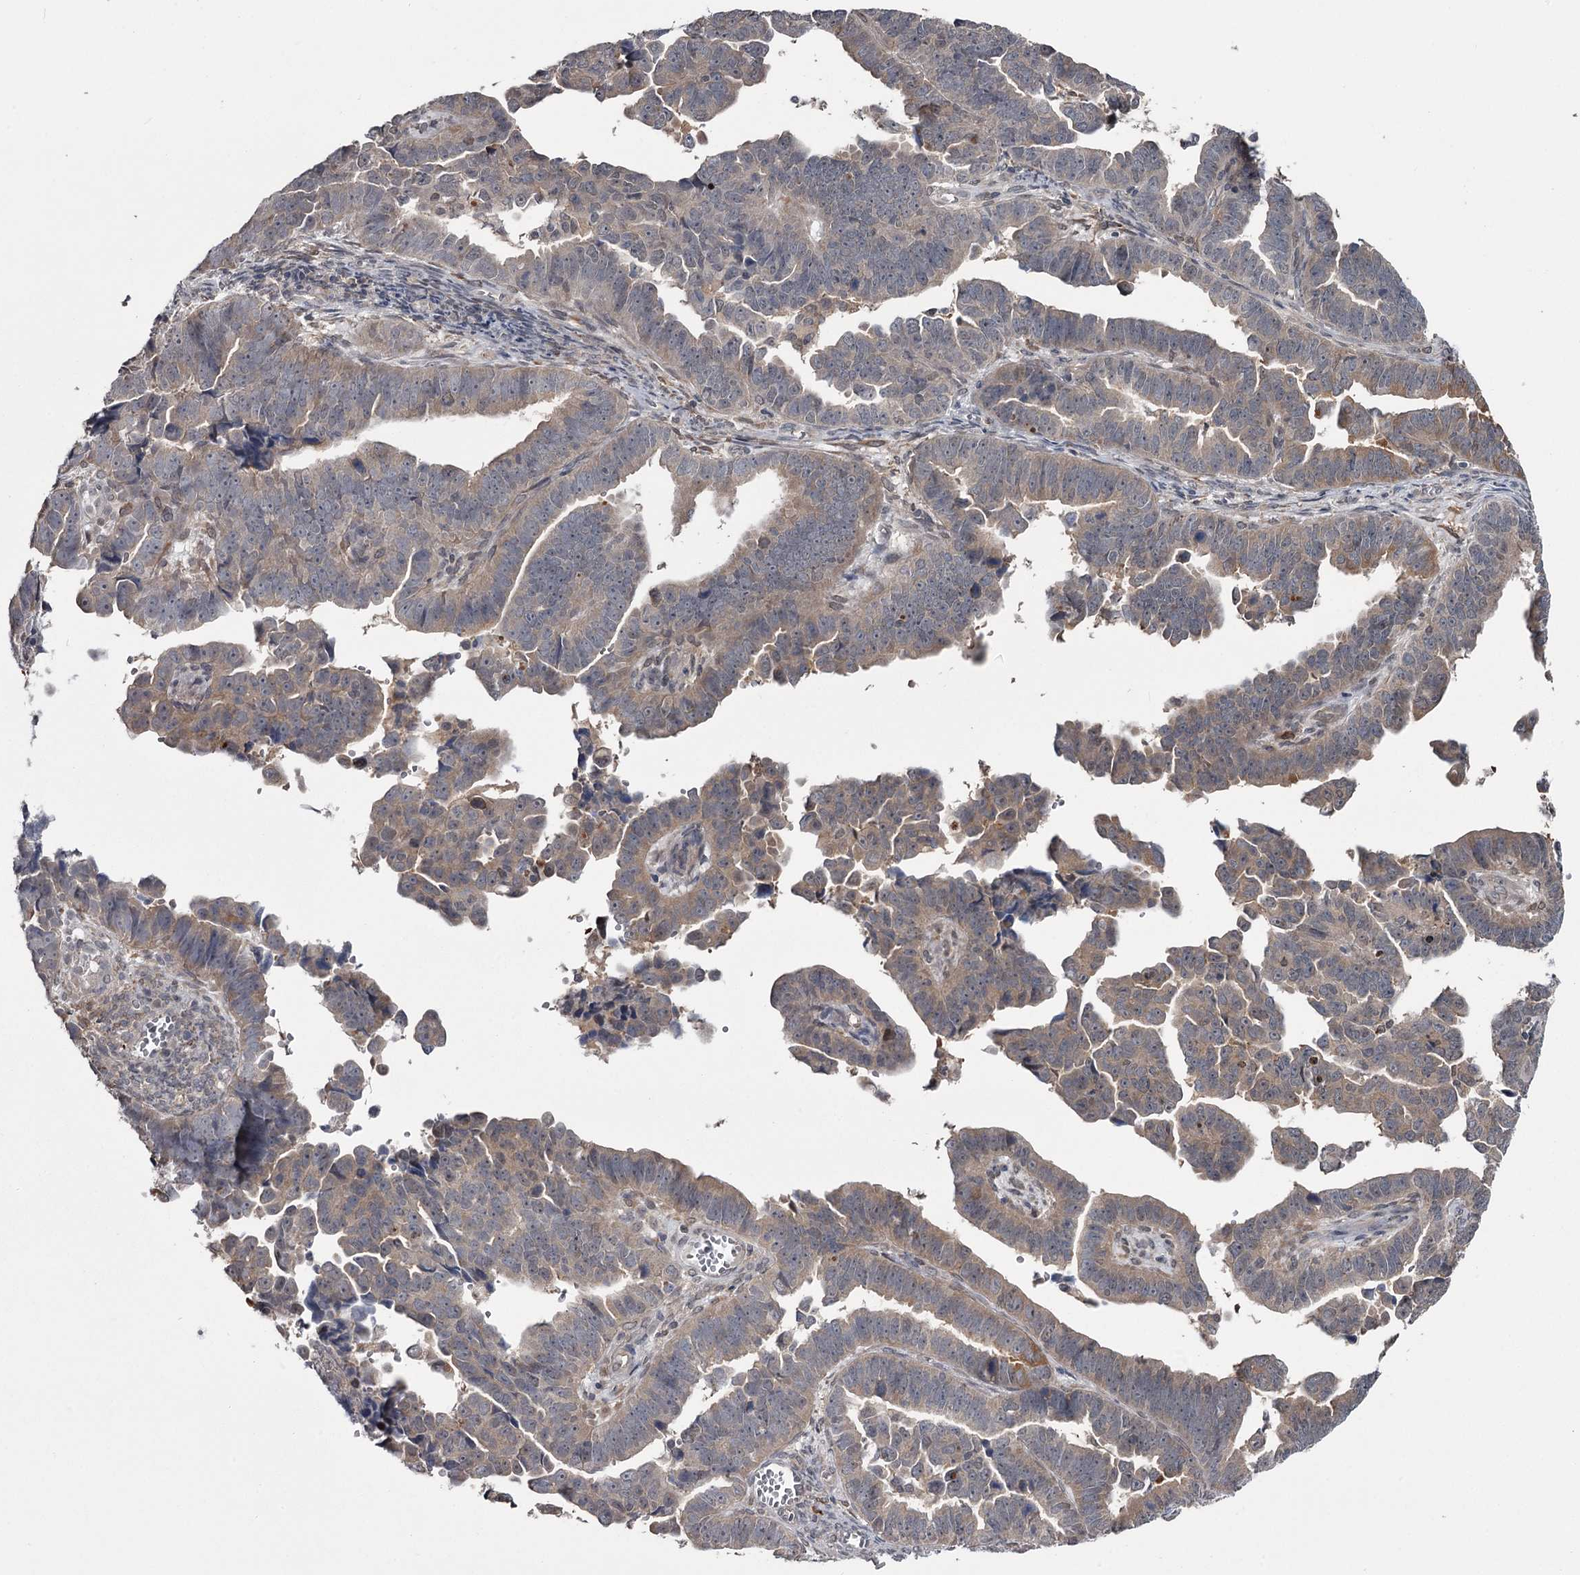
{"staining": {"intensity": "weak", "quantity": "<25%", "location": "cytoplasmic/membranous"}, "tissue": "endometrial cancer", "cell_type": "Tumor cells", "image_type": "cancer", "snomed": [{"axis": "morphology", "description": "Adenocarcinoma, NOS"}, {"axis": "topography", "description": "Endometrium"}], "caption": "Immunohistochemistry photomicrograph of human endometrial cancer stained for a protein (brown), which demonstrates no staining in tumor cells.", "gene": "DAO", "patient": {"sex": "female", "age": 75}}